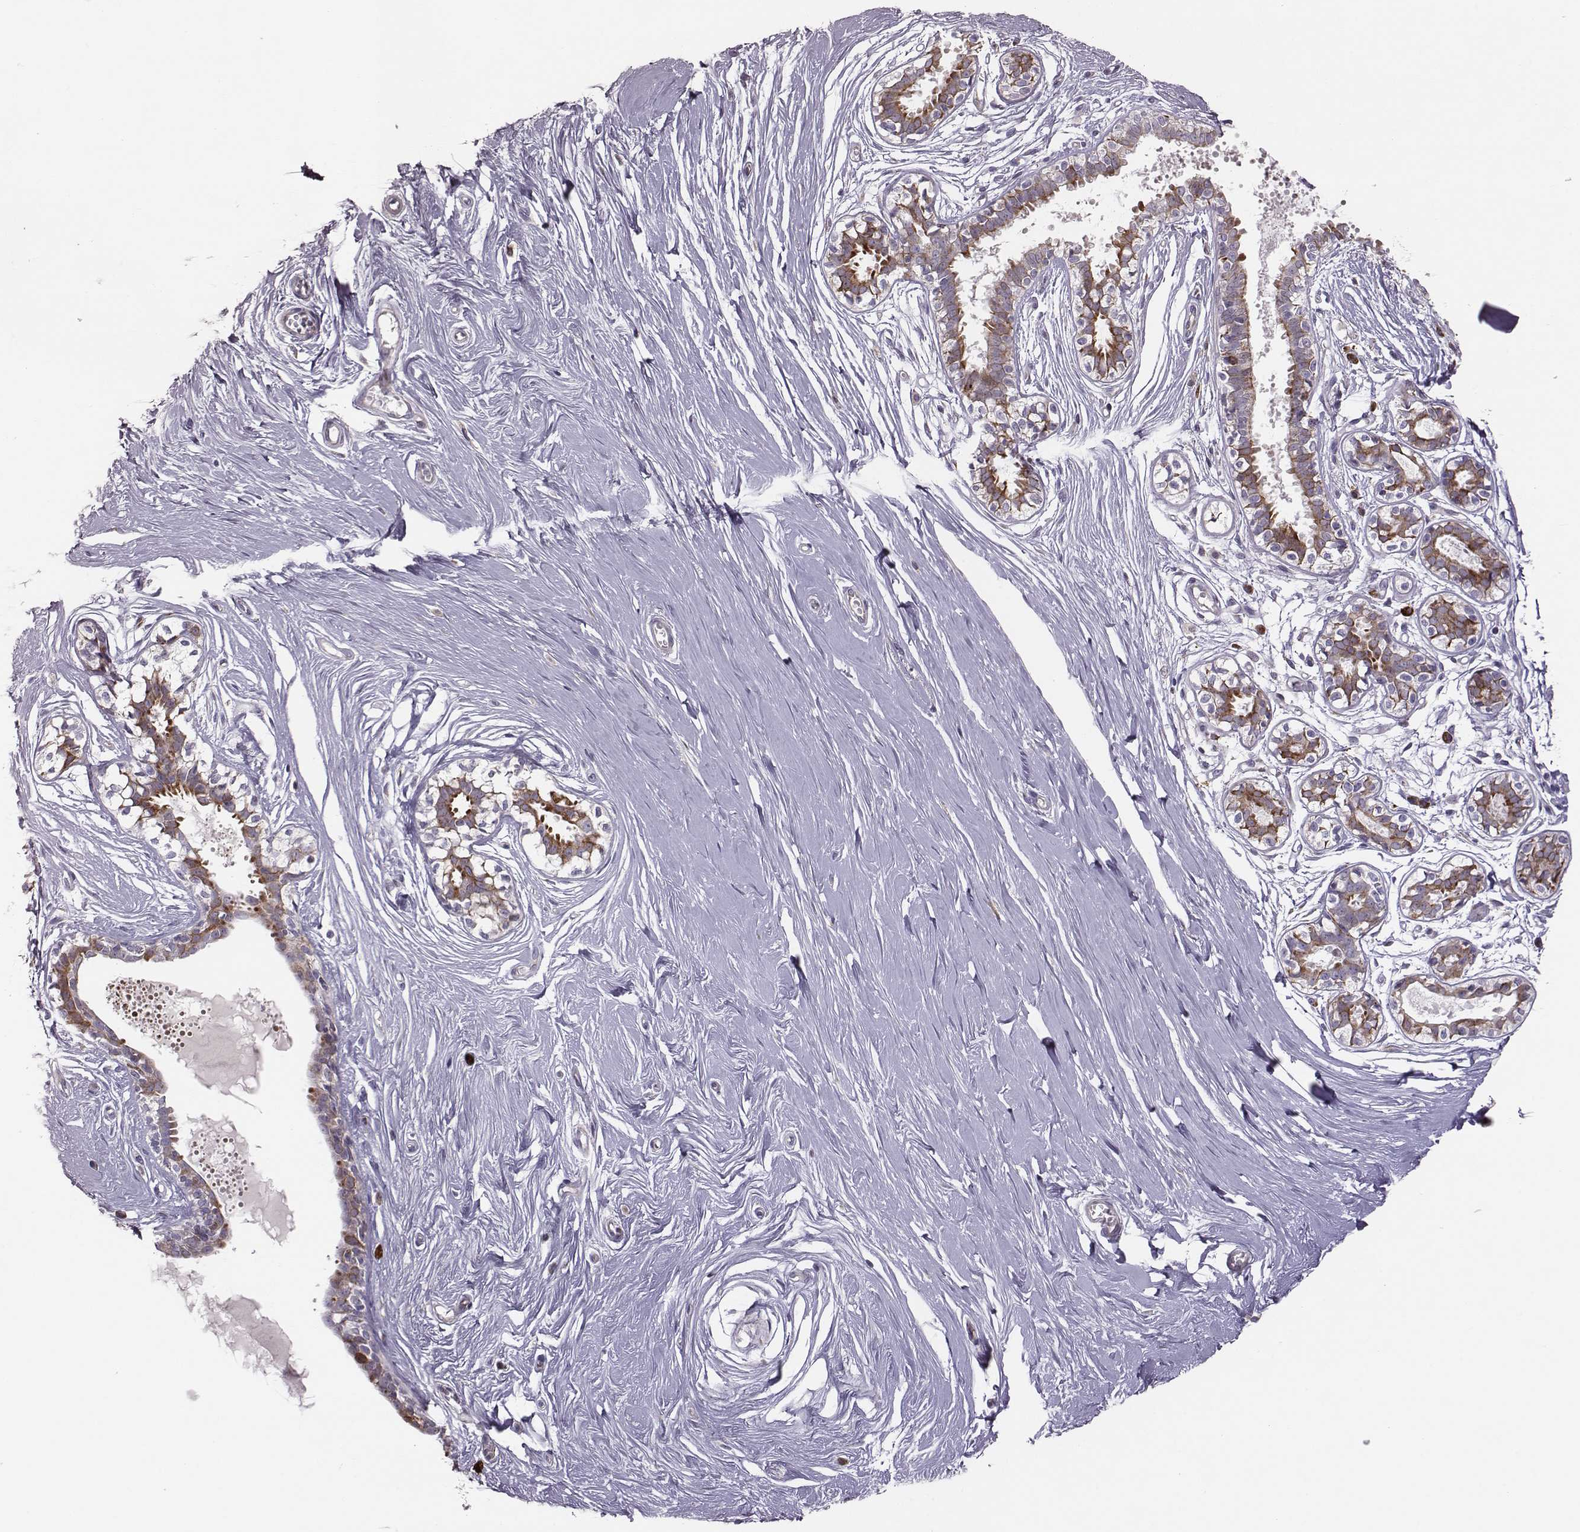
{"staining": {"intensity": "negative", "quantity": "none", "location": "none"}, "tissue": "breast", "cell_type": "Adipocytes", "image_type": "normal", "snomed": [{"axis": "morphology", "description": "Normal tissue, NOS"}, {"axis": "topography", "description": "Breast"}], "caption": "Immunohistochemical staining of benign breast displays no significant expression in adipocytes.", "gene": "SELENOI", "patient": {"sex": "female", "age": 49}}